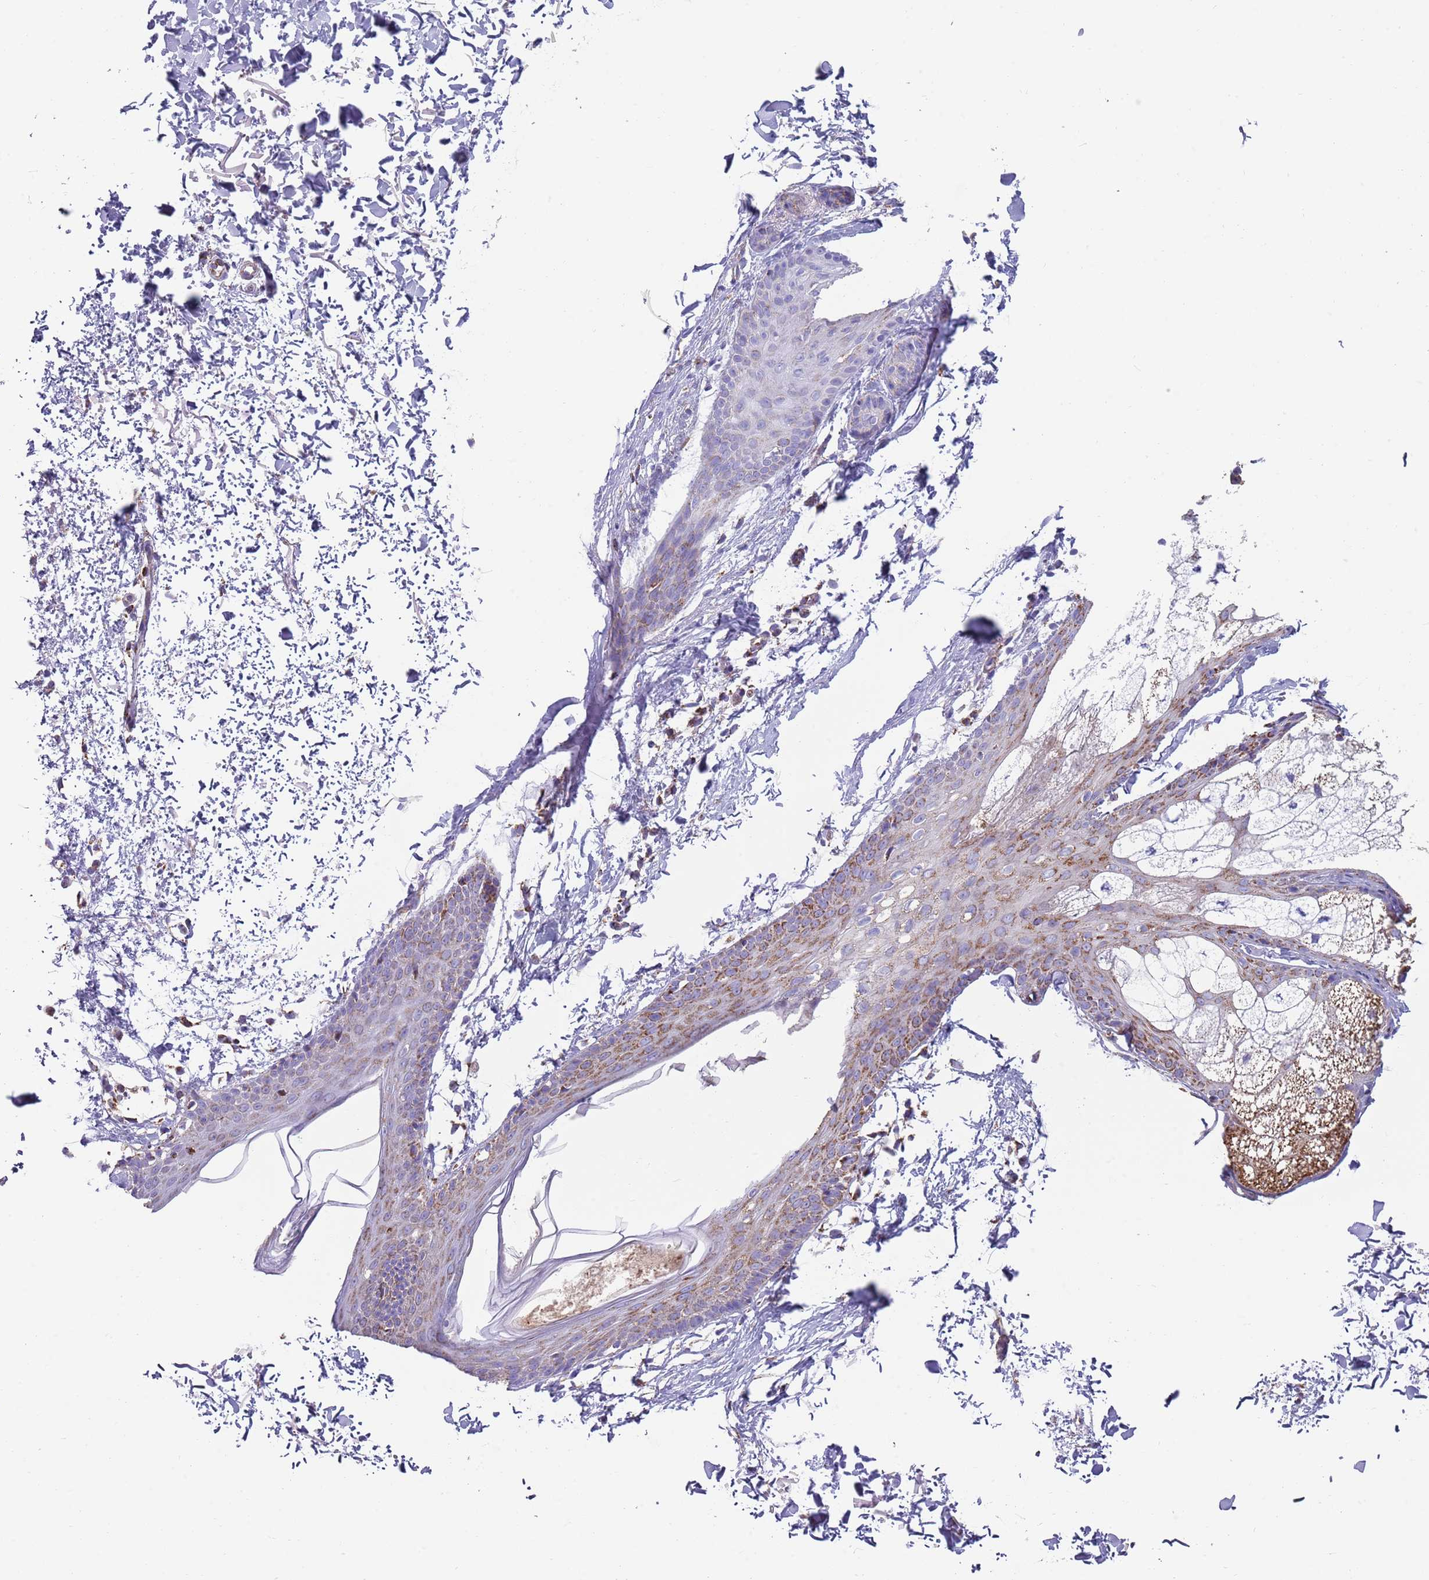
{"staining": {"intensity": "negative", "quantity": "none", "location": "none"}, "tissue": "skin", "cell_type": "Fibroblasts", "image_type": "normal", "snomed": [{"axis": "morphology", "description": "Normal tissue, NOS"}, {"axis": "topography", "description": "Skin"}], "caption": "This is a photomicrograph of IHC staining of benign skin, which shows no positivity in fibroblasts. Brightfield microscopy of immunohistochemistry stained with DAB (brown) and hematoxylin (blue), captured at high magnification.", "gene": "TTLL1", "patient": {"sex": "male", "age": 66}}